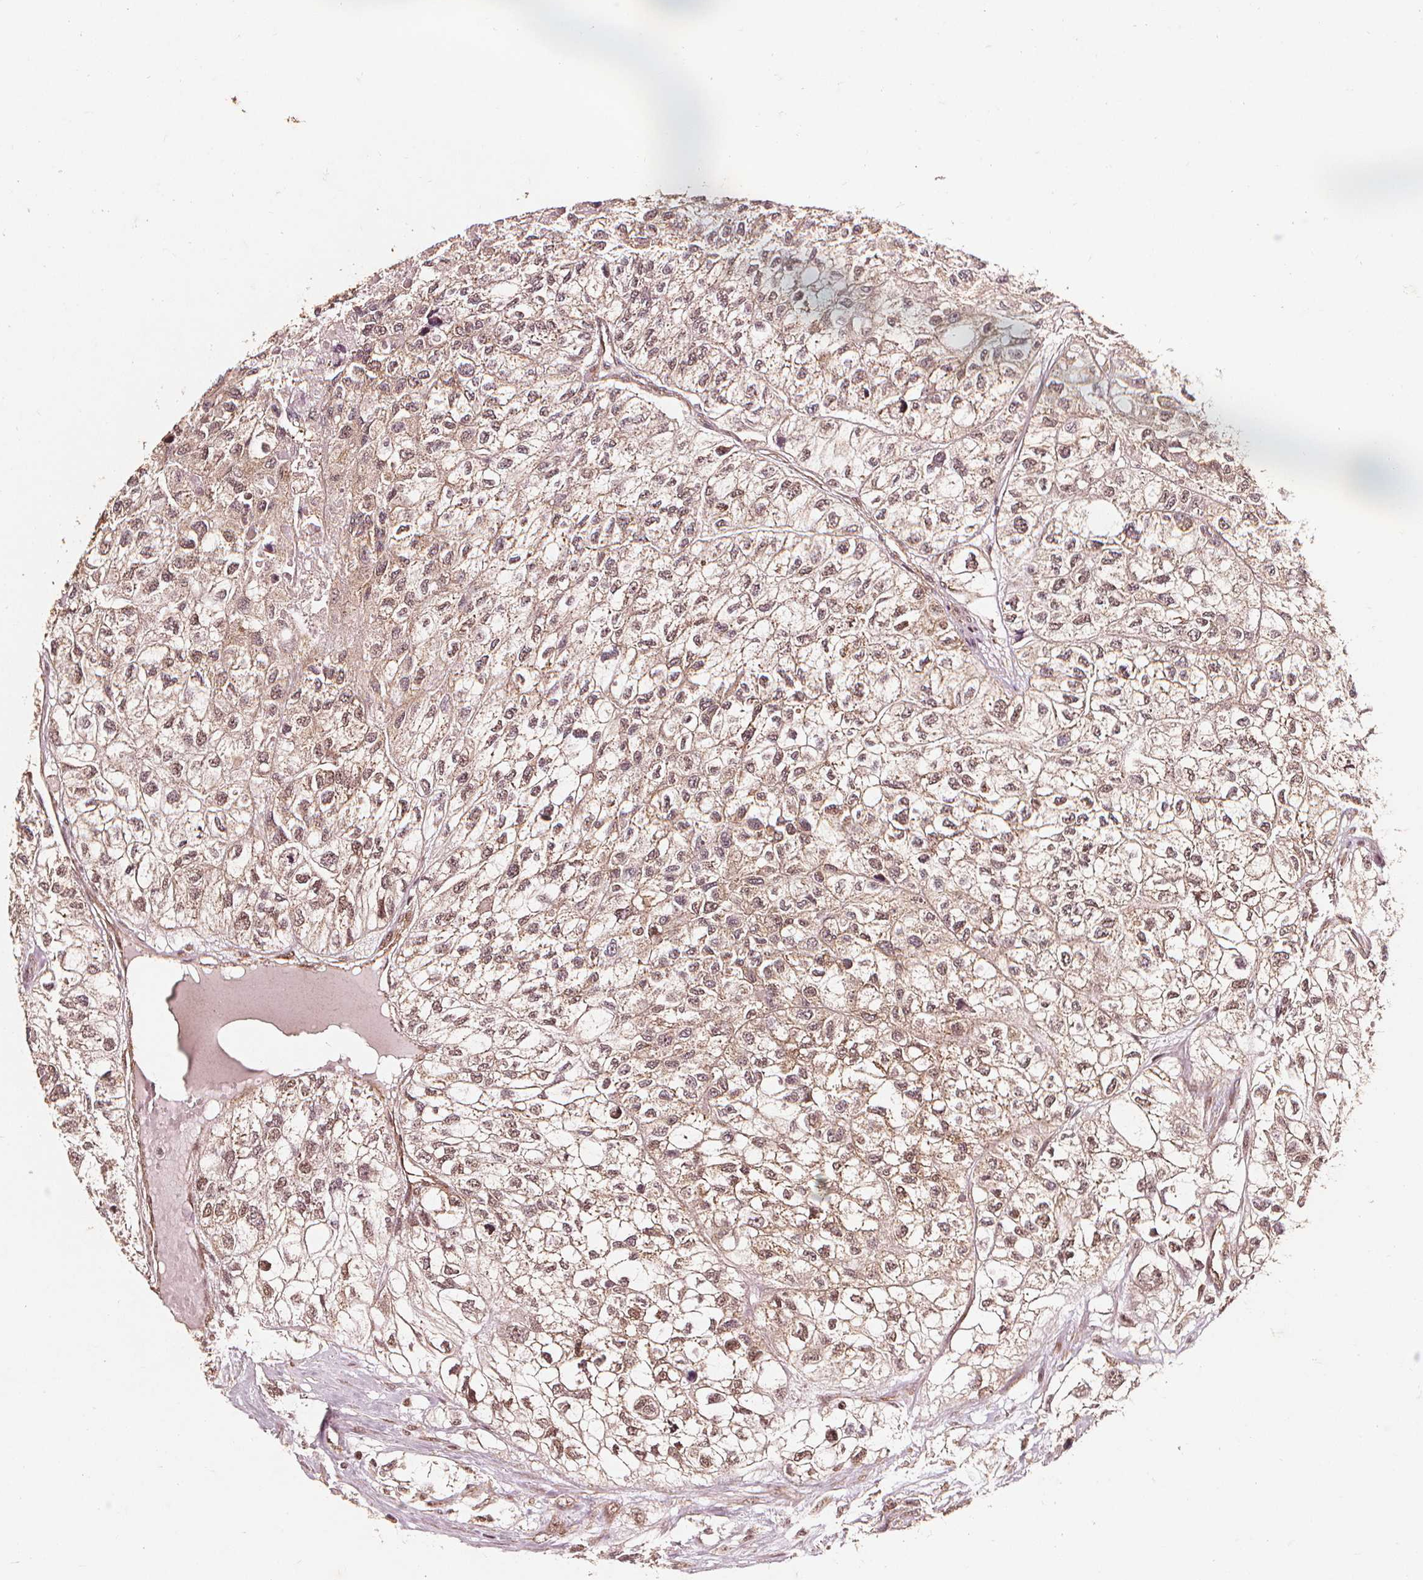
{"staining": {"intensity": "moderate", "quantity": ">75%", "location": "cytoplasmic/membranous,nuclear"}, "tissue": "renal cancer", "cell_type": "Tumor cells", "image_type": "cancer", "snomed": [{"axis": "morphology", "description": "Adenocarcinoma, NOS"}, {"axis": "topography", "description": "Kidney"}], "caption": "Immunohistochemistry (IHC) histopathology image of human adenocarcinoma (renal) stained for a protein (brown), which displays medium levels of moderate cytoplasmic/membranous and nuclear staining in about >75% of tumor cells.", "gene": "SMN1", "patient": {"sex": "male", "age": 56}}